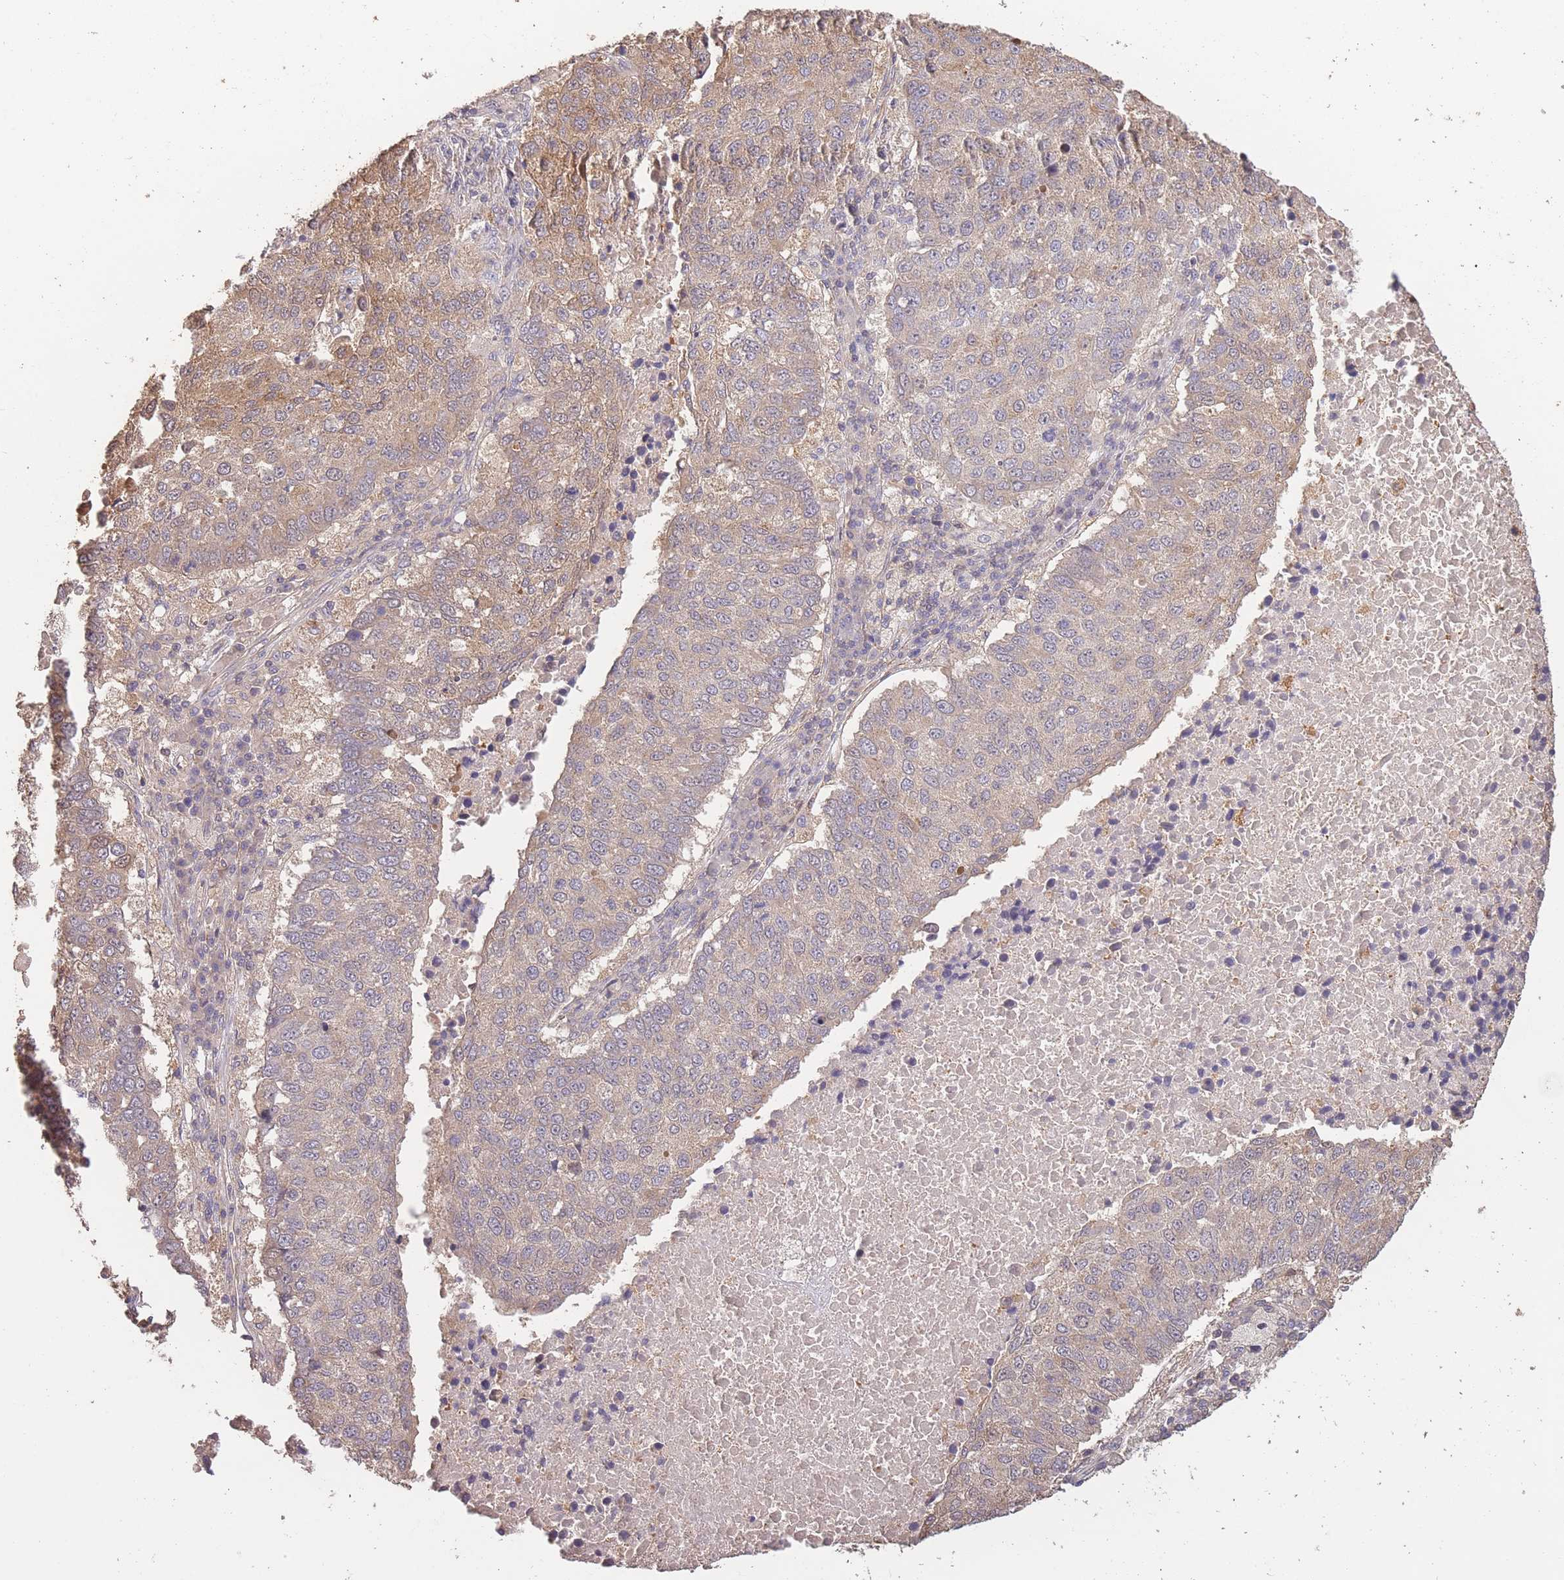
{"staining": {"intensity": "weak", "quantity": "25%-75%", "location": "cytoplasmic/membranous"}, "tissue": "lung cancer", "cell_type": "Tumor cells", "image_type": "cancer", "snomed": [{"axis": "morphology", "description": "Squamous cell carcinoma, NOS"}, {"axis": "topography", "description": "Lung"}], "caption": "DAB immunohistochemical staining of human lung cancer (squamous cell carcinoma) displays weak cytoplasmic/membranous protein positivity in approximately 25%-75% of tumor cells.", "gene": "NLRC4", "patient": {"sex": "male", "age": 73}}